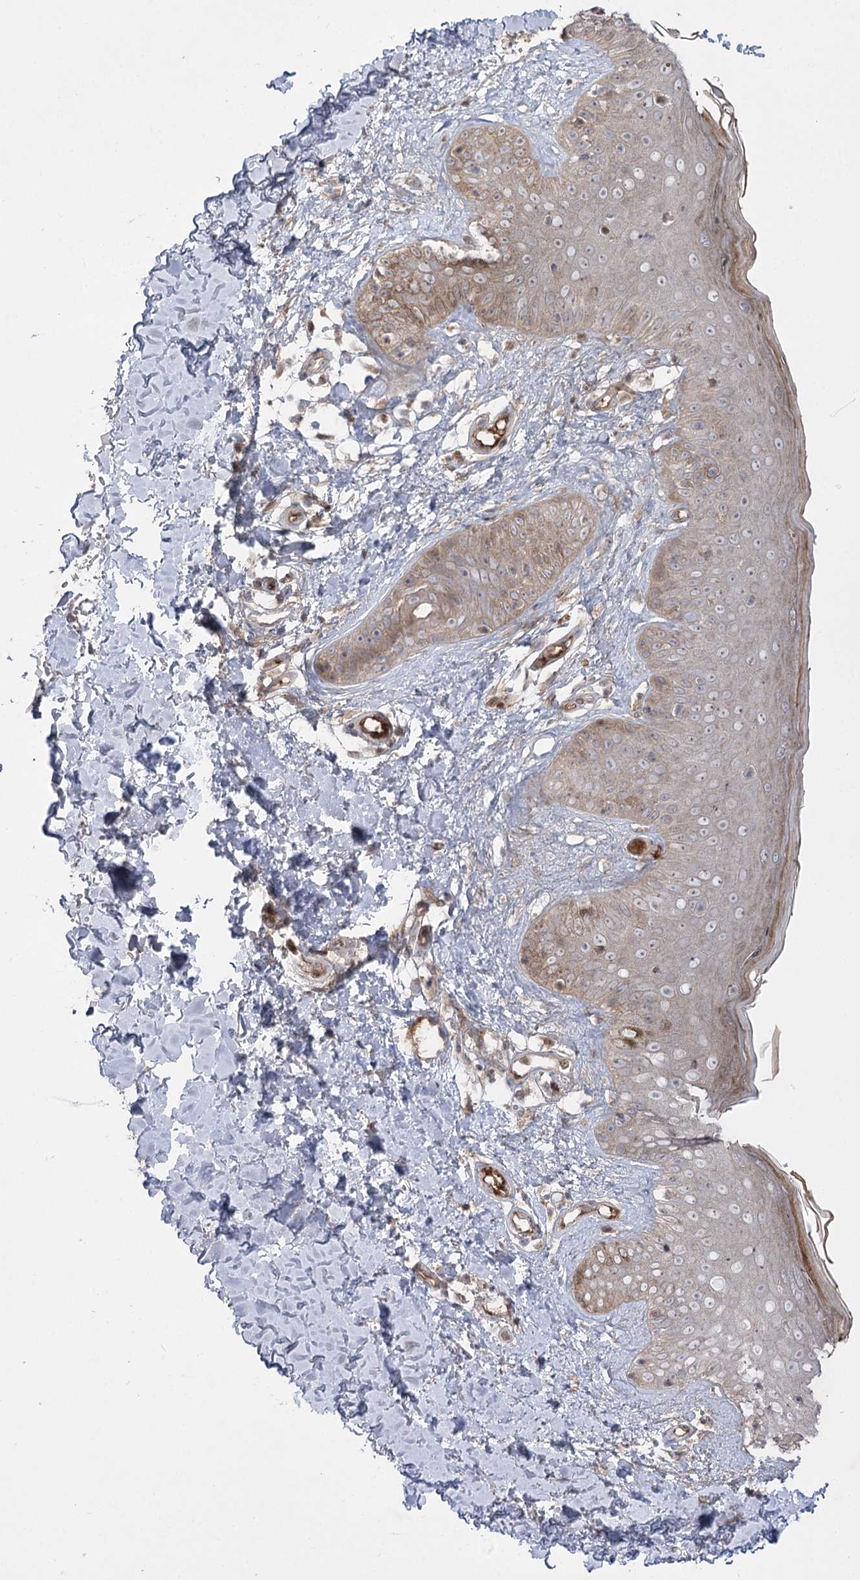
{"staining": {"intensity": "weak", "quantity": ">75%", "location": "cytoplasmic/membranous"}, "tissue": "skin", "cell_type": "Fibroblasts", "image_type": "normal", "snomed": [{"axis": "morphology", "description": "Normal tissue, NOS"}, {"axis": "topography", "description": "Skin"}], "caption": "A micrograph showing weak cytoplasmic/membranous expression in approximately >75% of fibroblasts in benign skin, as visualized by brown immunohistochemical staining.", "gene": "PLEKHA5", "patient": {"sex": "male", "age": 52}}